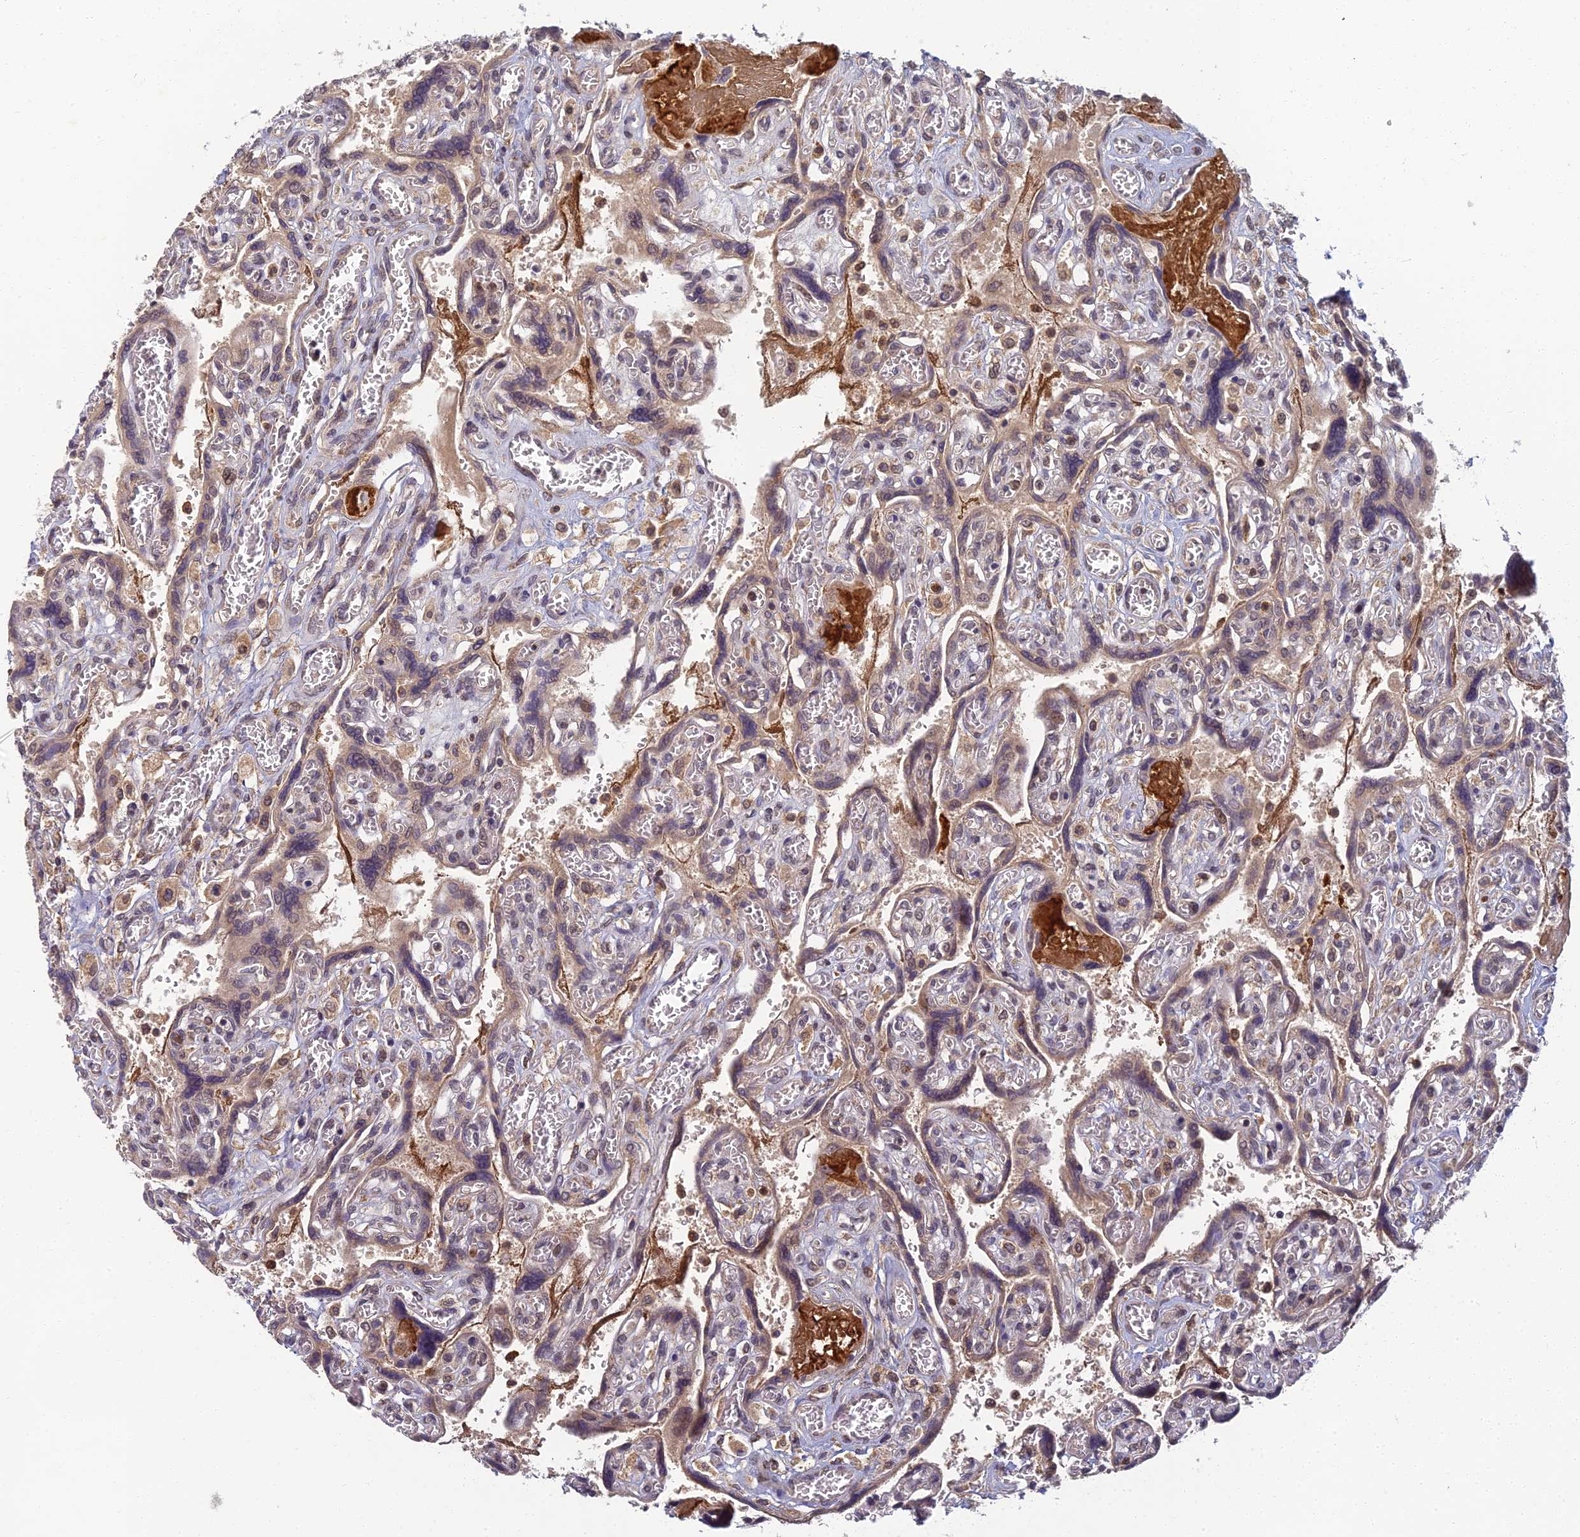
{"staining": {"intensity": "moderate", "quantity": ">75%", "location": "cytoplasmic/membranous"}, "tissue": "placenta", "cell_type": "Trophoblastic cells", "image_type": "normal", "snomed": [{"axis": "morphology", "description": "Normal tissue, NOS"}, {"axis": "topography", "description": "Placenta"}], "caption": "This is a micrograph of immunohistochemistry (IHC) staining of unremarkable placenta, which shows moderate expression in the cytoplasmic/membranous of trophoblastic cells.", "gene": "RGL3", "patient": {"sex": "female", "age": 39}}